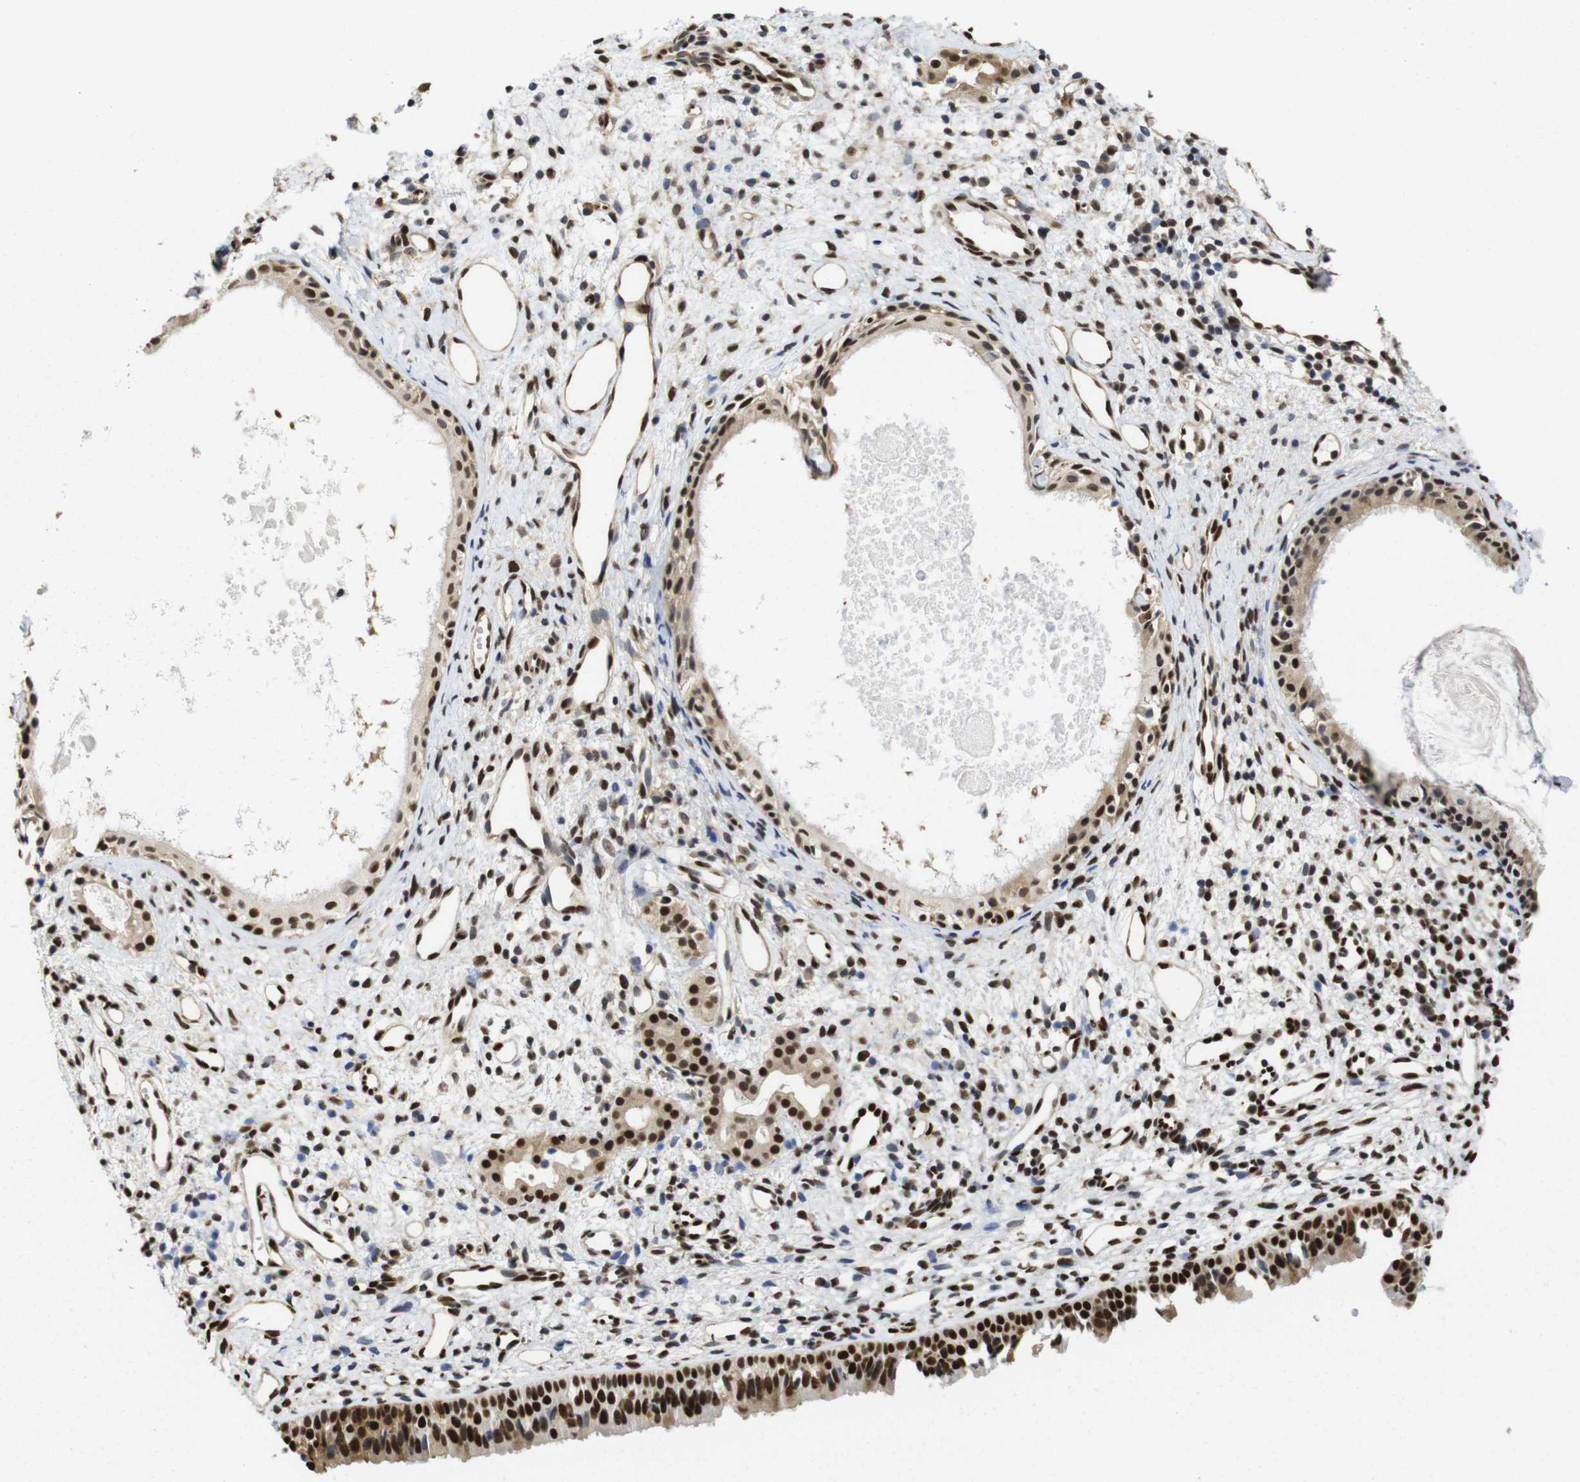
{"staining": {"intensity": "strong", "quantity": ">75%", "location": "nuclear"}, "tissue": "nasopharynx", "cell_type": "Respiratory epithelial cells", "image_type": "normal", "snomed": [{"axis": "morphology", "description": "Normal tissue, NOS"}, {"axis": "topography", "description": "Nasopharynx"}], "caption": "Protein expression analysis of normal human nasopharynx reveals strong nuclear expression in about >75% of respiratory epithelial cells. Immunohistochemistry stains the protein in brown and the nuclei are stained blue.", "gene": "SUMO3", "patient": {"sex": "male", "age": 22}}